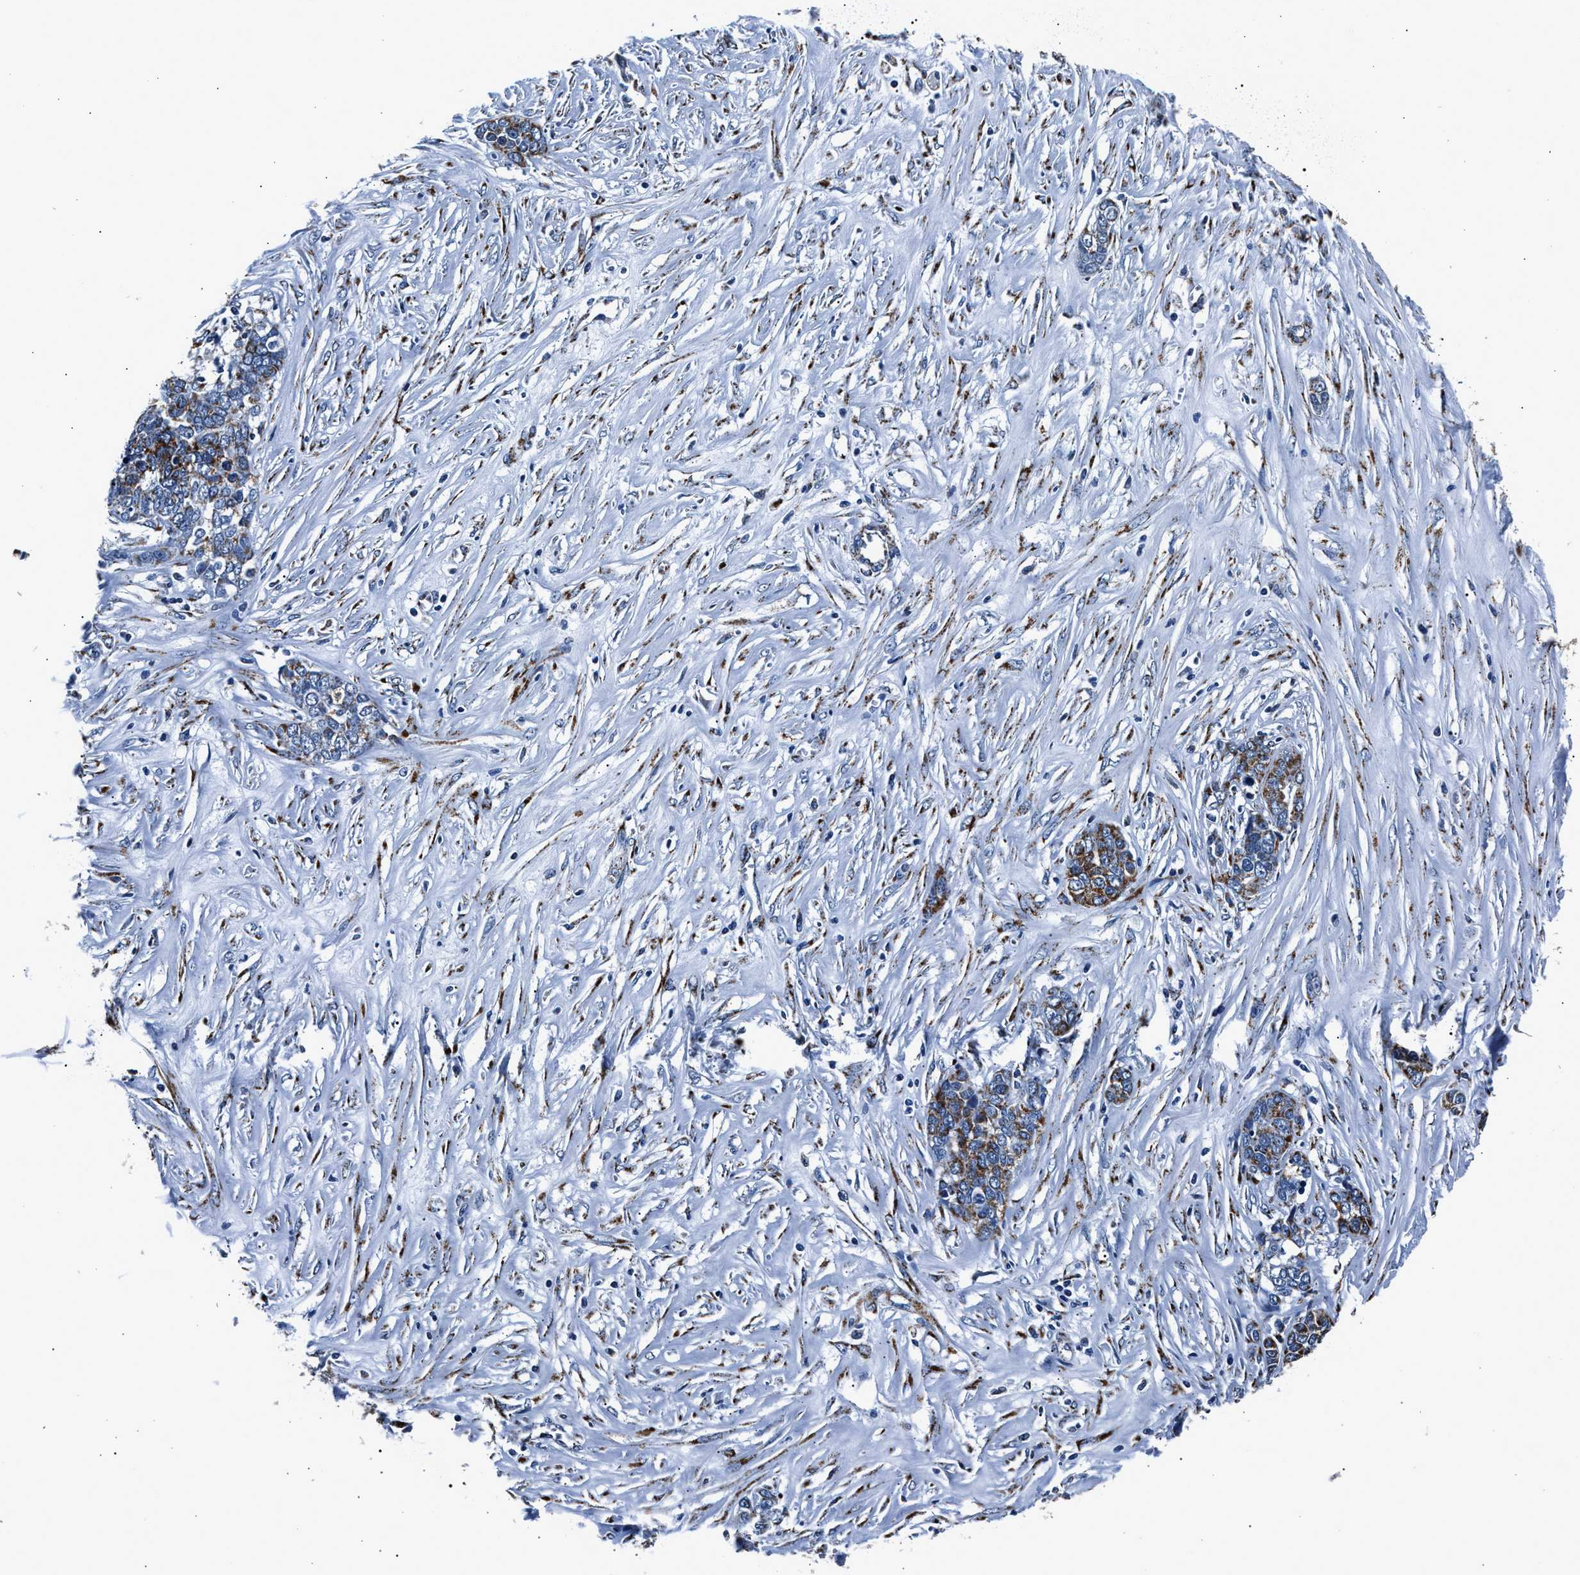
{"staining": {"intensity": "moderate", "quantity": "25%-75%", "location": "cytoplasmic/membranous"}, "tissue": "ovarian cancer", "cell_type": "Tumor cells", "image_type": "cancer", "snomed": [{"axis": "morphology", "description": "Cystadenocarcinoma, serous, NOS"}, {"axis": "topography", "description": "Ovary"}], "caption": "Immunohistochemical staining of ovarian cancer displays medium levels of moderate cytoplasmic/membranous protein positivity in about 25%-75% of tumor cells.", "gene": "HIBADH", "patient": {"sex": "female", "age": 44}}